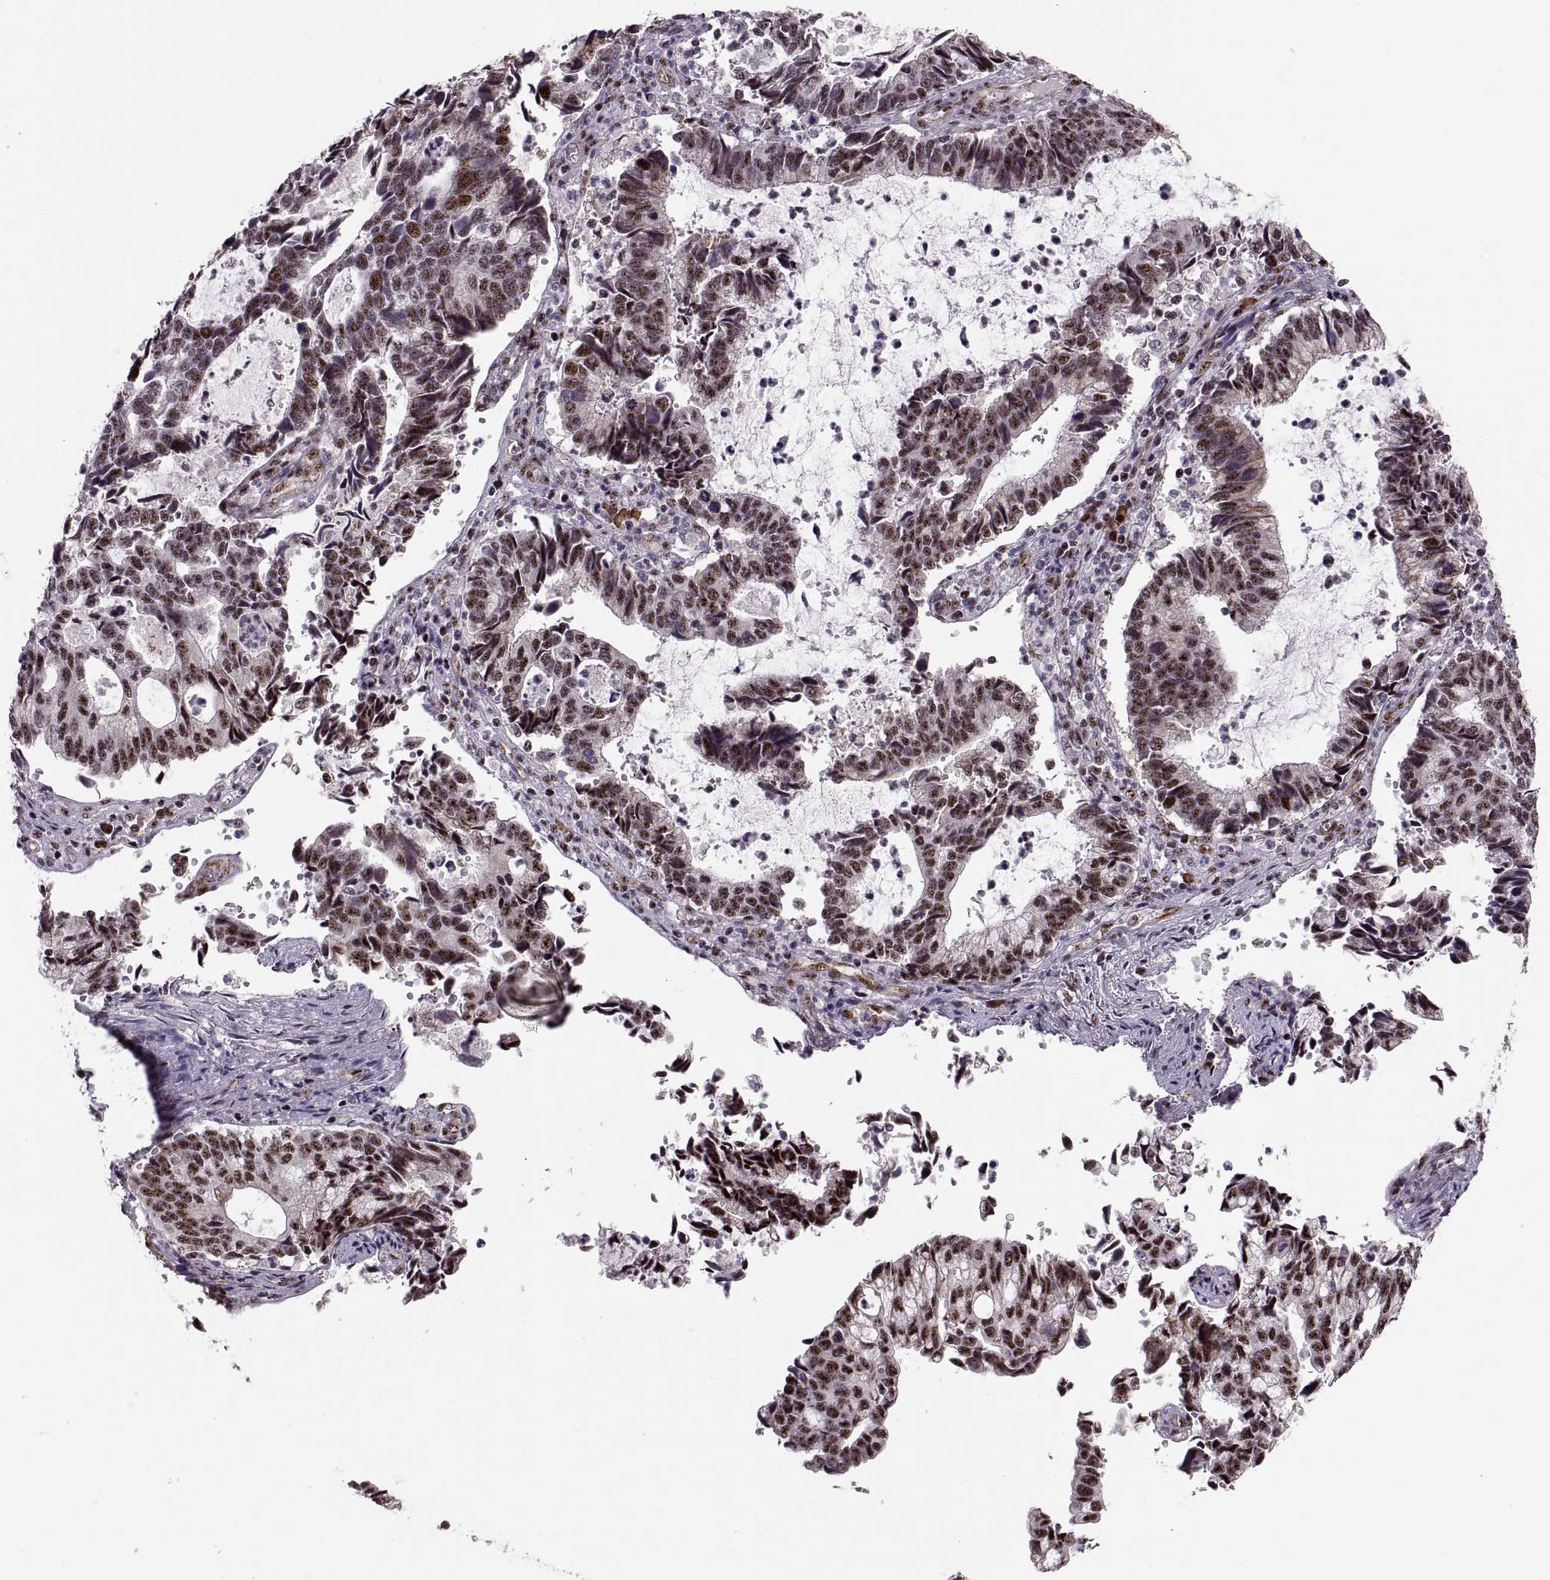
{"staining": {"intensity": "moderate", "quantity": "25%-75%", "location": "nuclear"}, "tissue": "cervical cancer", "cell_type": "Tumor cells", "image_type": "cancer", "snomed": [{"axis": "morphology", "description": "Adenocarcinoma, NOS"}, {"axis": "topography", "description": "Cervix"}], "caption": "Adenocarcinoma (cervical) was stained to show a protein in brown. There is medium levels of moderate nuclear expression in approximately 25%-75% of tumor cells.", "gene": "ZCCHC17", "patient": {"sex": "female", "age": 42}}